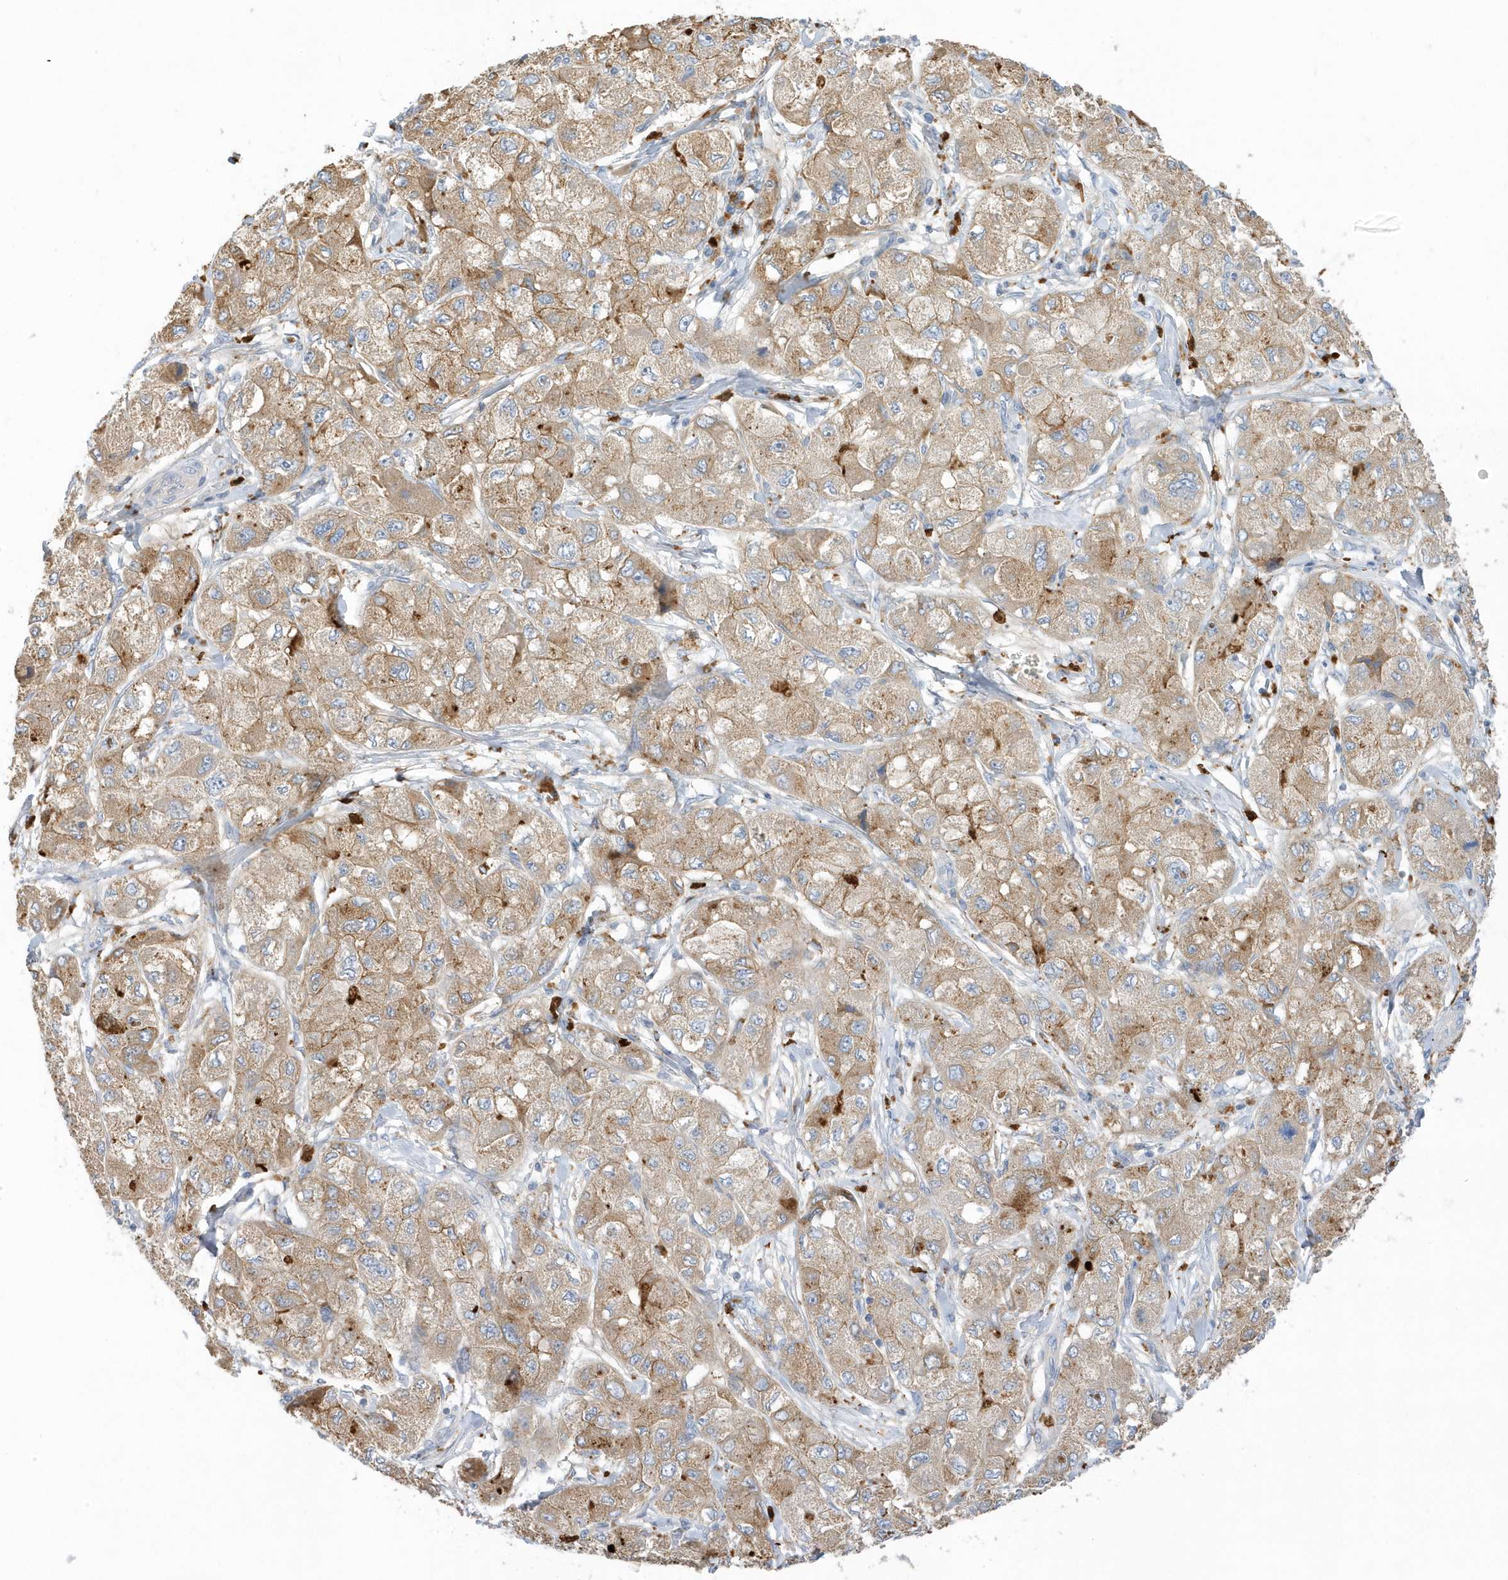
{"staining": {"intensity": "weak", "quantity": ">75%", "location": "cytoplasmic/membranous"}, "tissue": "liver cancer", "cell_type": "Tumor cells", "image_type": "cancer", "snomed": [{"axis": "morphology", "description": "Carcinoma, Hepatocellular, NOS"}, {"axis": "topography", "description": "Liver"}], "caption": "A high-resolution image shows immunohistochemistry (IHC) staining of hepatocellular carcinoma (liver), which exhibits weak cytoplasmic/membranous staining in approximately >75% of tumor cells.", "gene": "DPP9", "patient": {"sex": "male", "age": 80}}